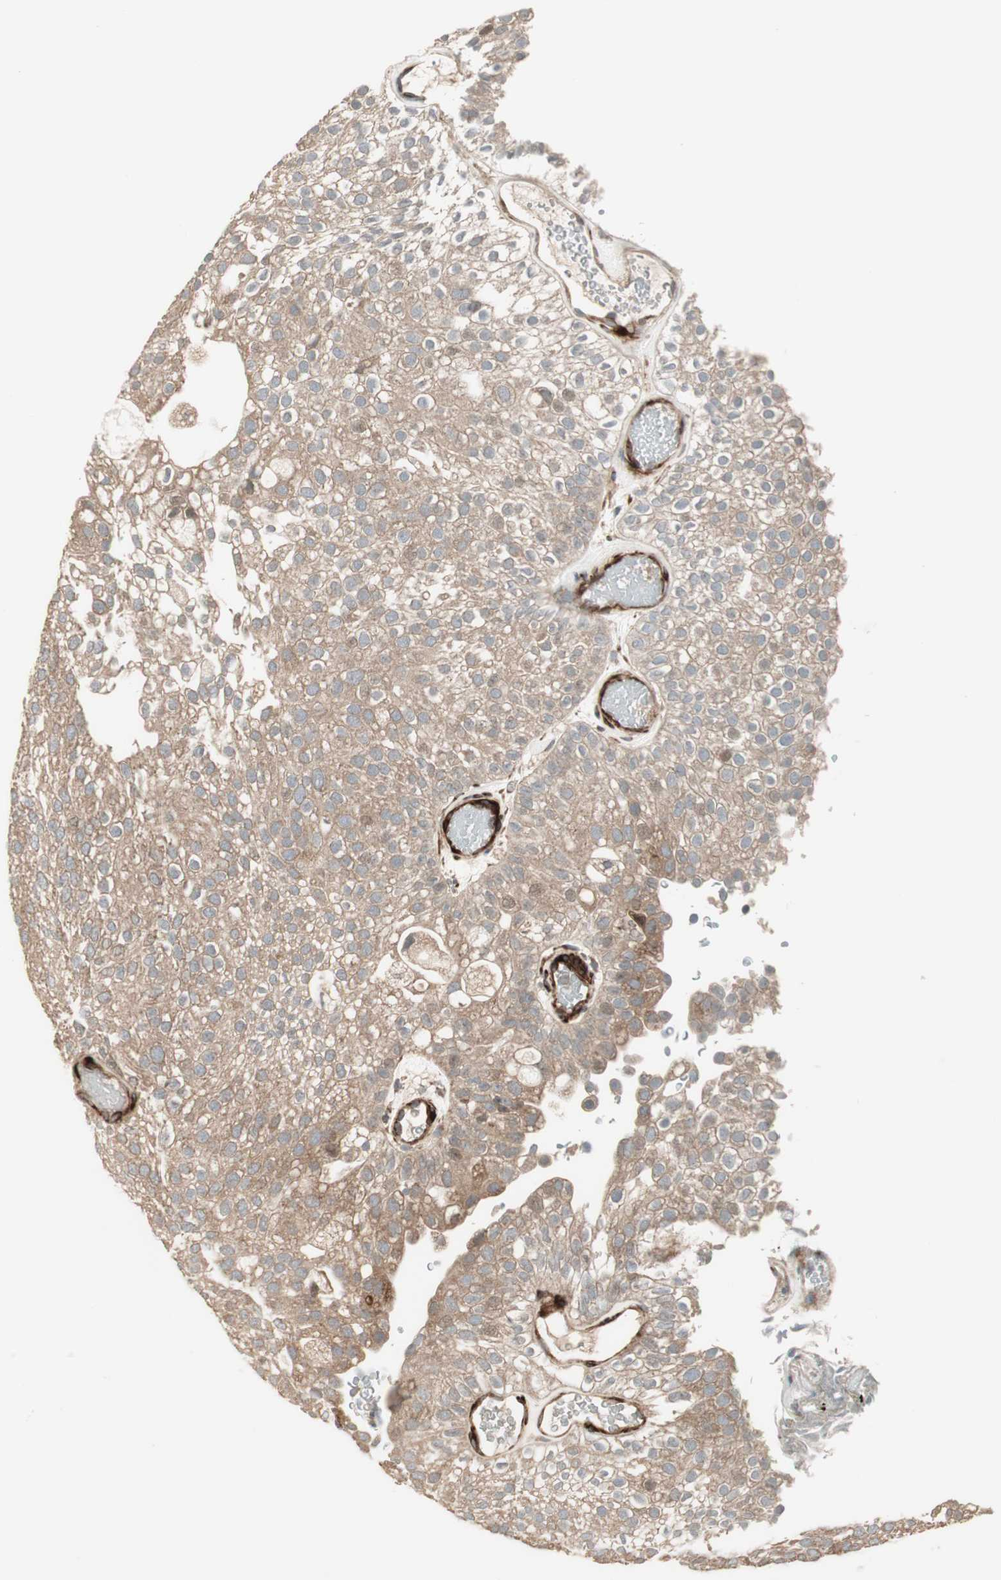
{"staining": {"intensity": "moderate", "quantity": ">75%", "location": "cytoplasmic/membranous"}, "tissue": "urothelial cancer", "cell_type": "Tumor cells", "image_type": "cancer", "snomed": [{"axis": "morphology", "description": "Urothelial carcinoma, Low grade"}, {"axis": "topography", "description": "Urinary bladder"}], "caption": "Immunohistochemical staining of human low-grade urothelial carcinoma shows medium levels of moderate cytoplasmic/membranous protein staining in approximately >75% of tumor cells.", "gene": "PPP2R5E", "patient": {"sex": "male", "age": 78}}